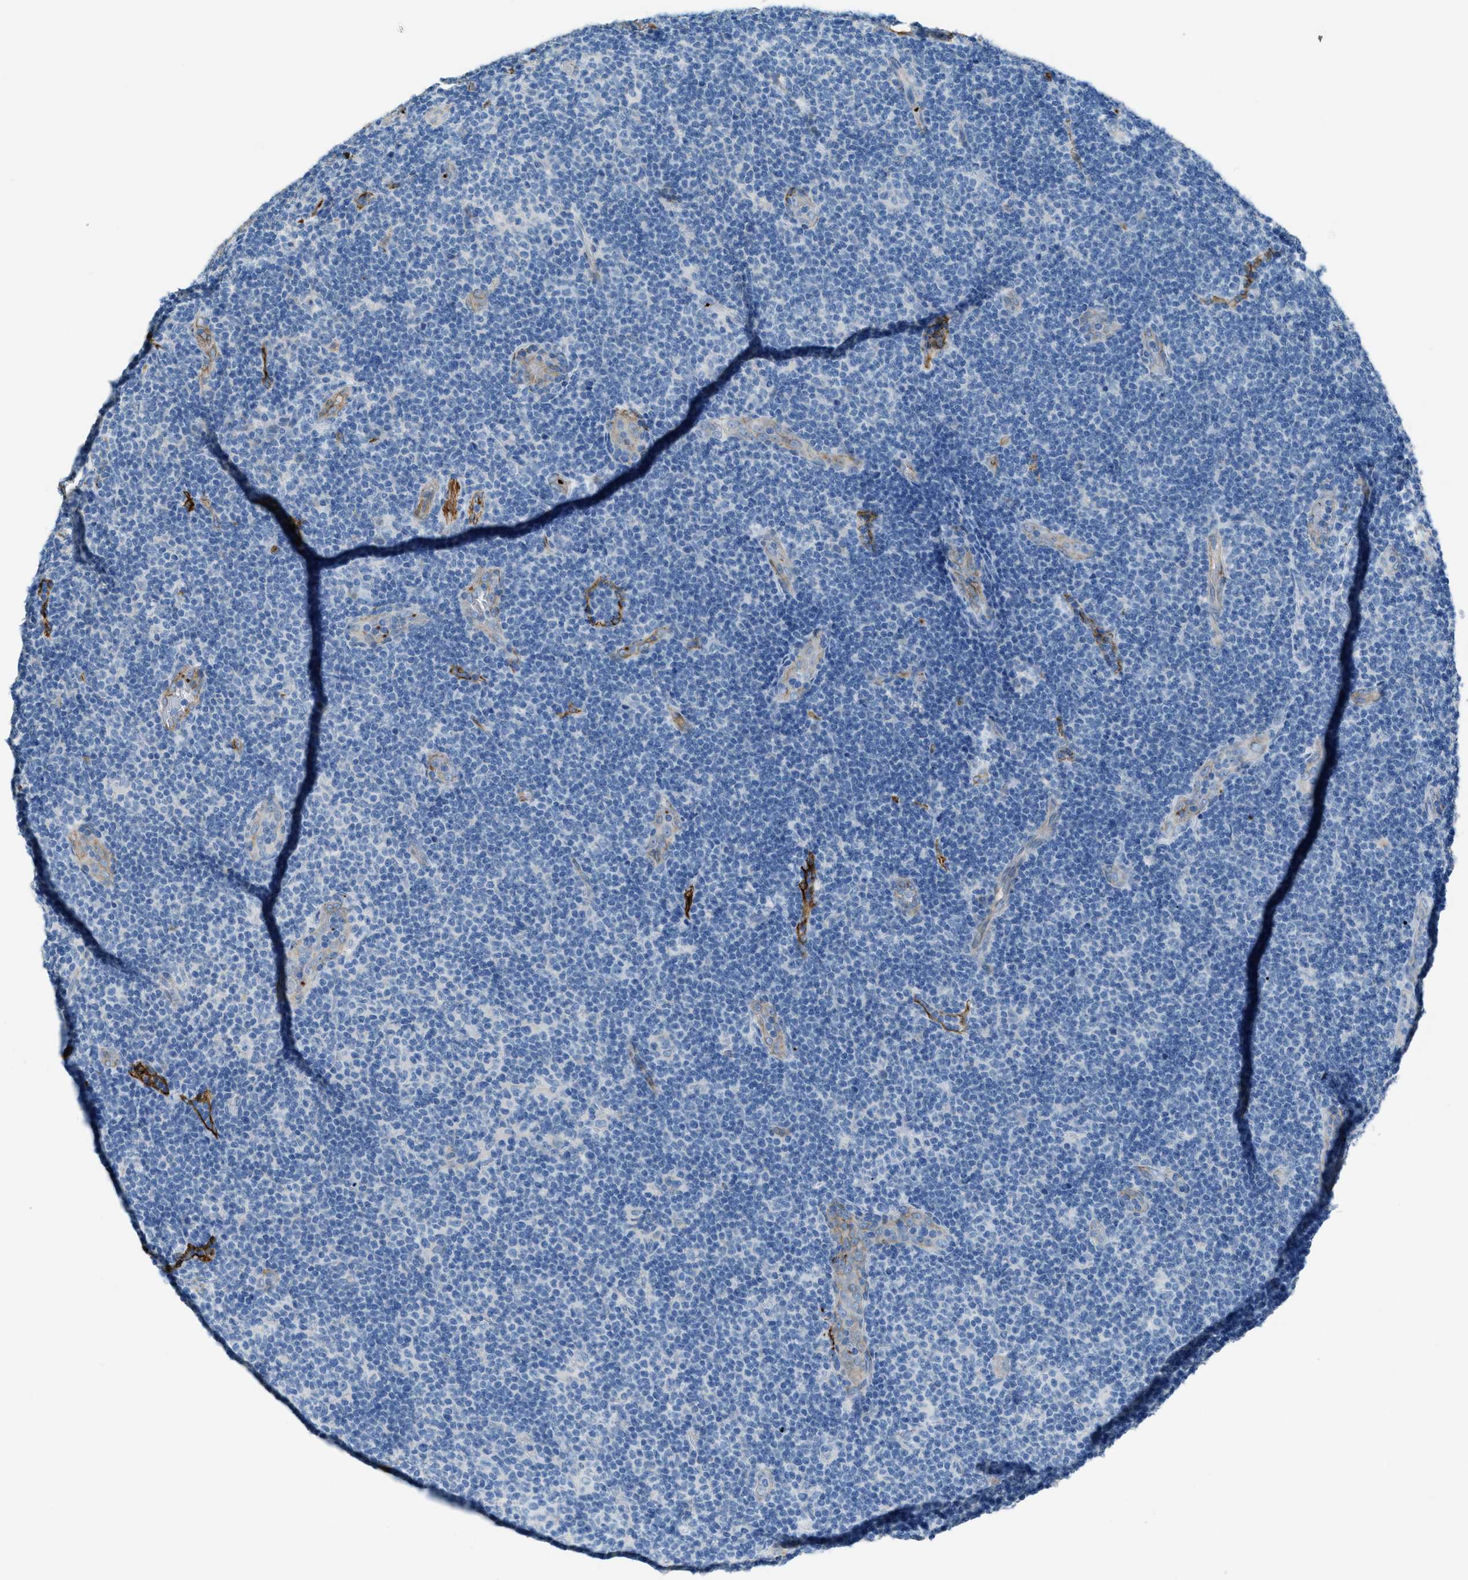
{"staining": {"intensity": "negative", "quantity": "none", "location": "none"}, "tissue": "lymphoma", "cell_type": "Tumor cells", "image_type": "cancer", "snomed": [{"axis": "morphology", "description": "Malignant lymphoma, non-Hodgkin's type, Low grade"}, {"axis": "topography", "description": "Lymph node"}], "caption": "A histopathology image of human lymphoma is negative for staining in tumor cells.", "gene": "SLC22A15", "patient": {"sex": "male", "age": 83}}